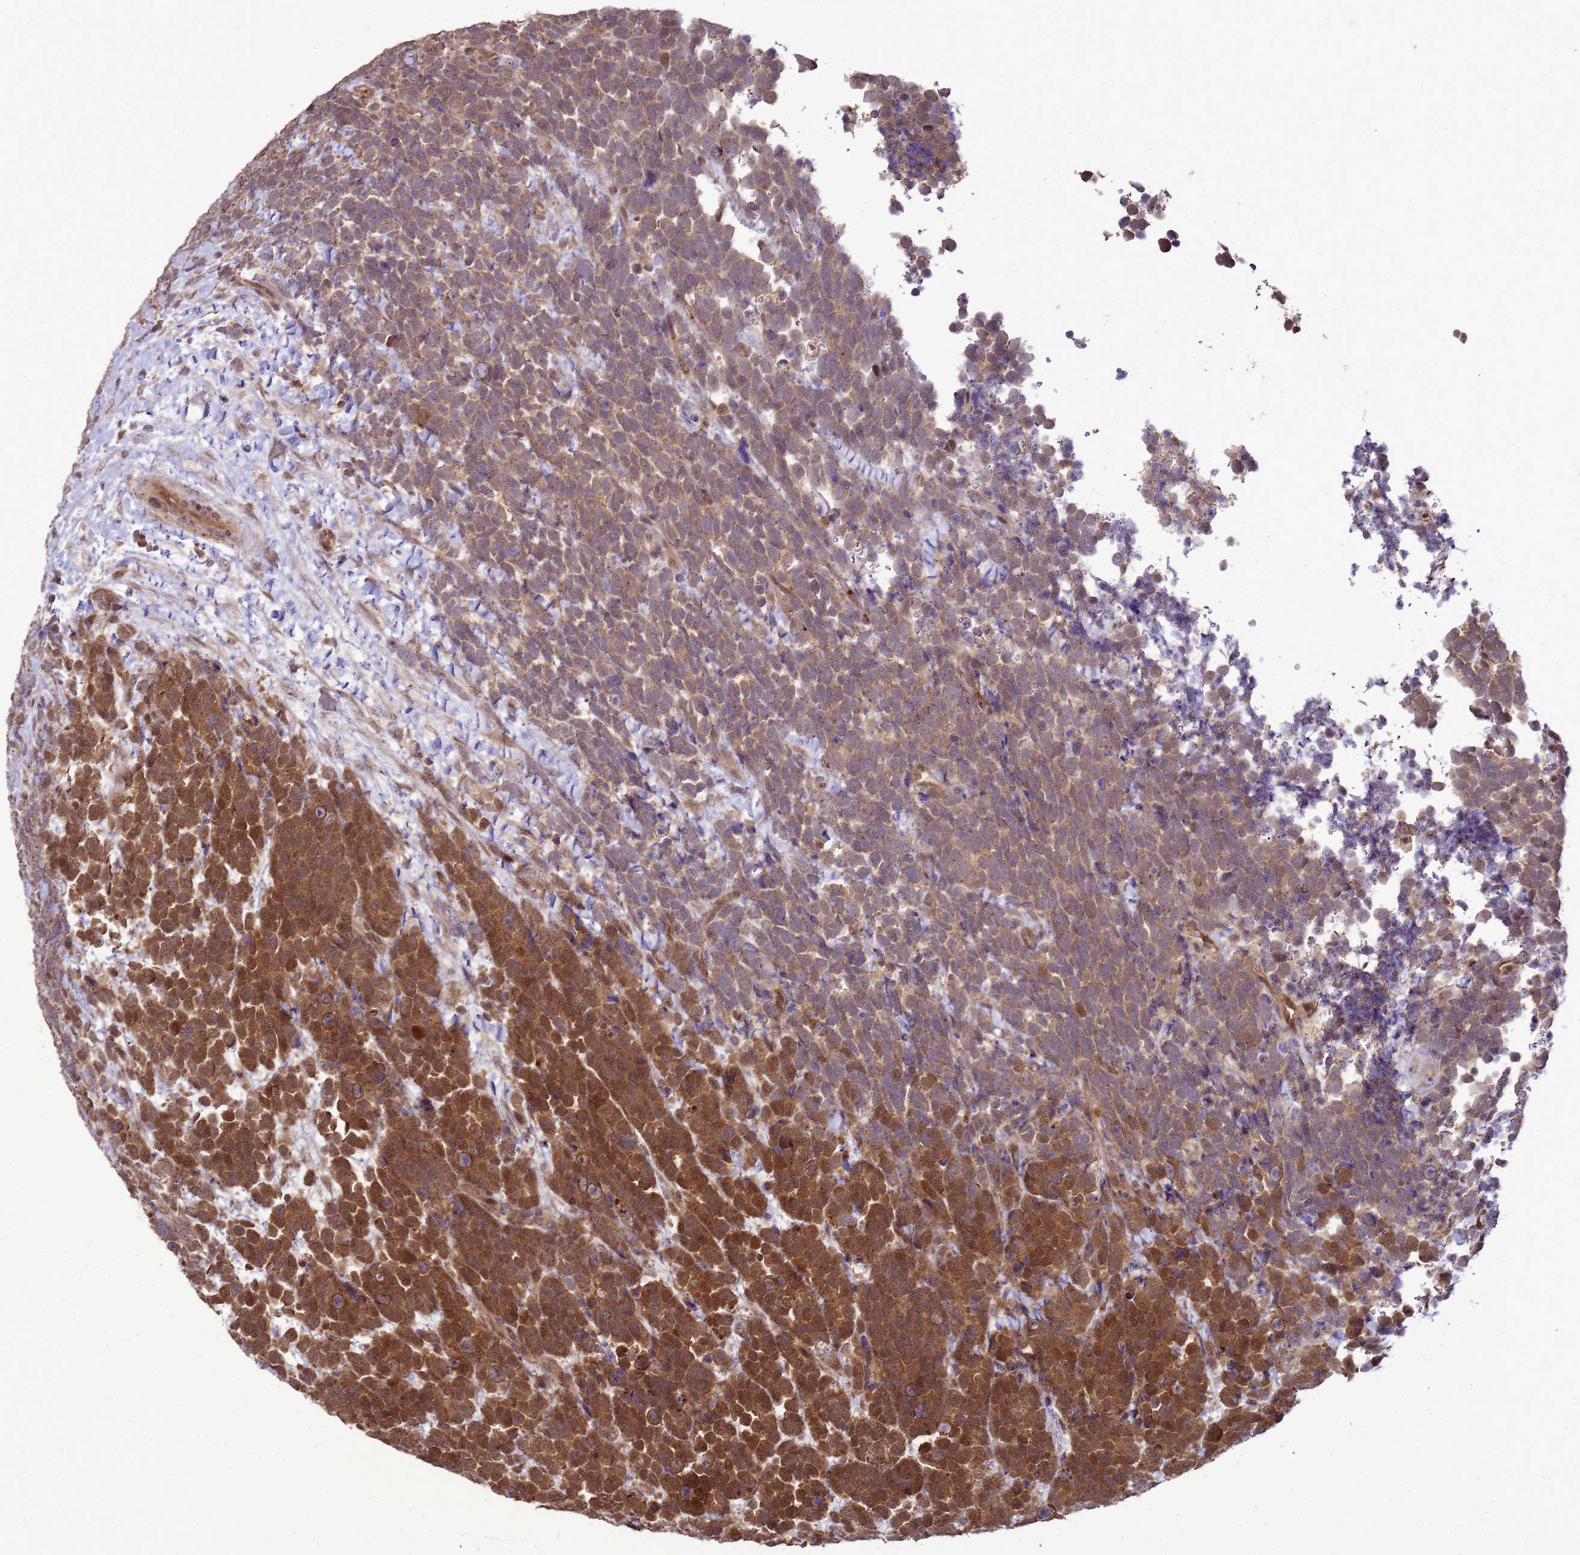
{"staining": {"intensity": "strong", "quantity": "<25%", "location": "cytoplasmic/membranous"}, "tissue": "urothelial cancer", "cell_type": "Tumor cells", "image_type": "cancer", "snomed": [{"axis": "morphology", "description": "Urothelial carcinoma, High grade"}, {"axis": "topography", "description": "Urinary bladder"}], "caption": "Urothelial cancer was stained to show a protein in brown. There is medium levels of strong cytoplasmic/membranous staining in about <25% of tumor cells.", "gene": "CRBN", "patient": {"sex": "female", "age": 82}}